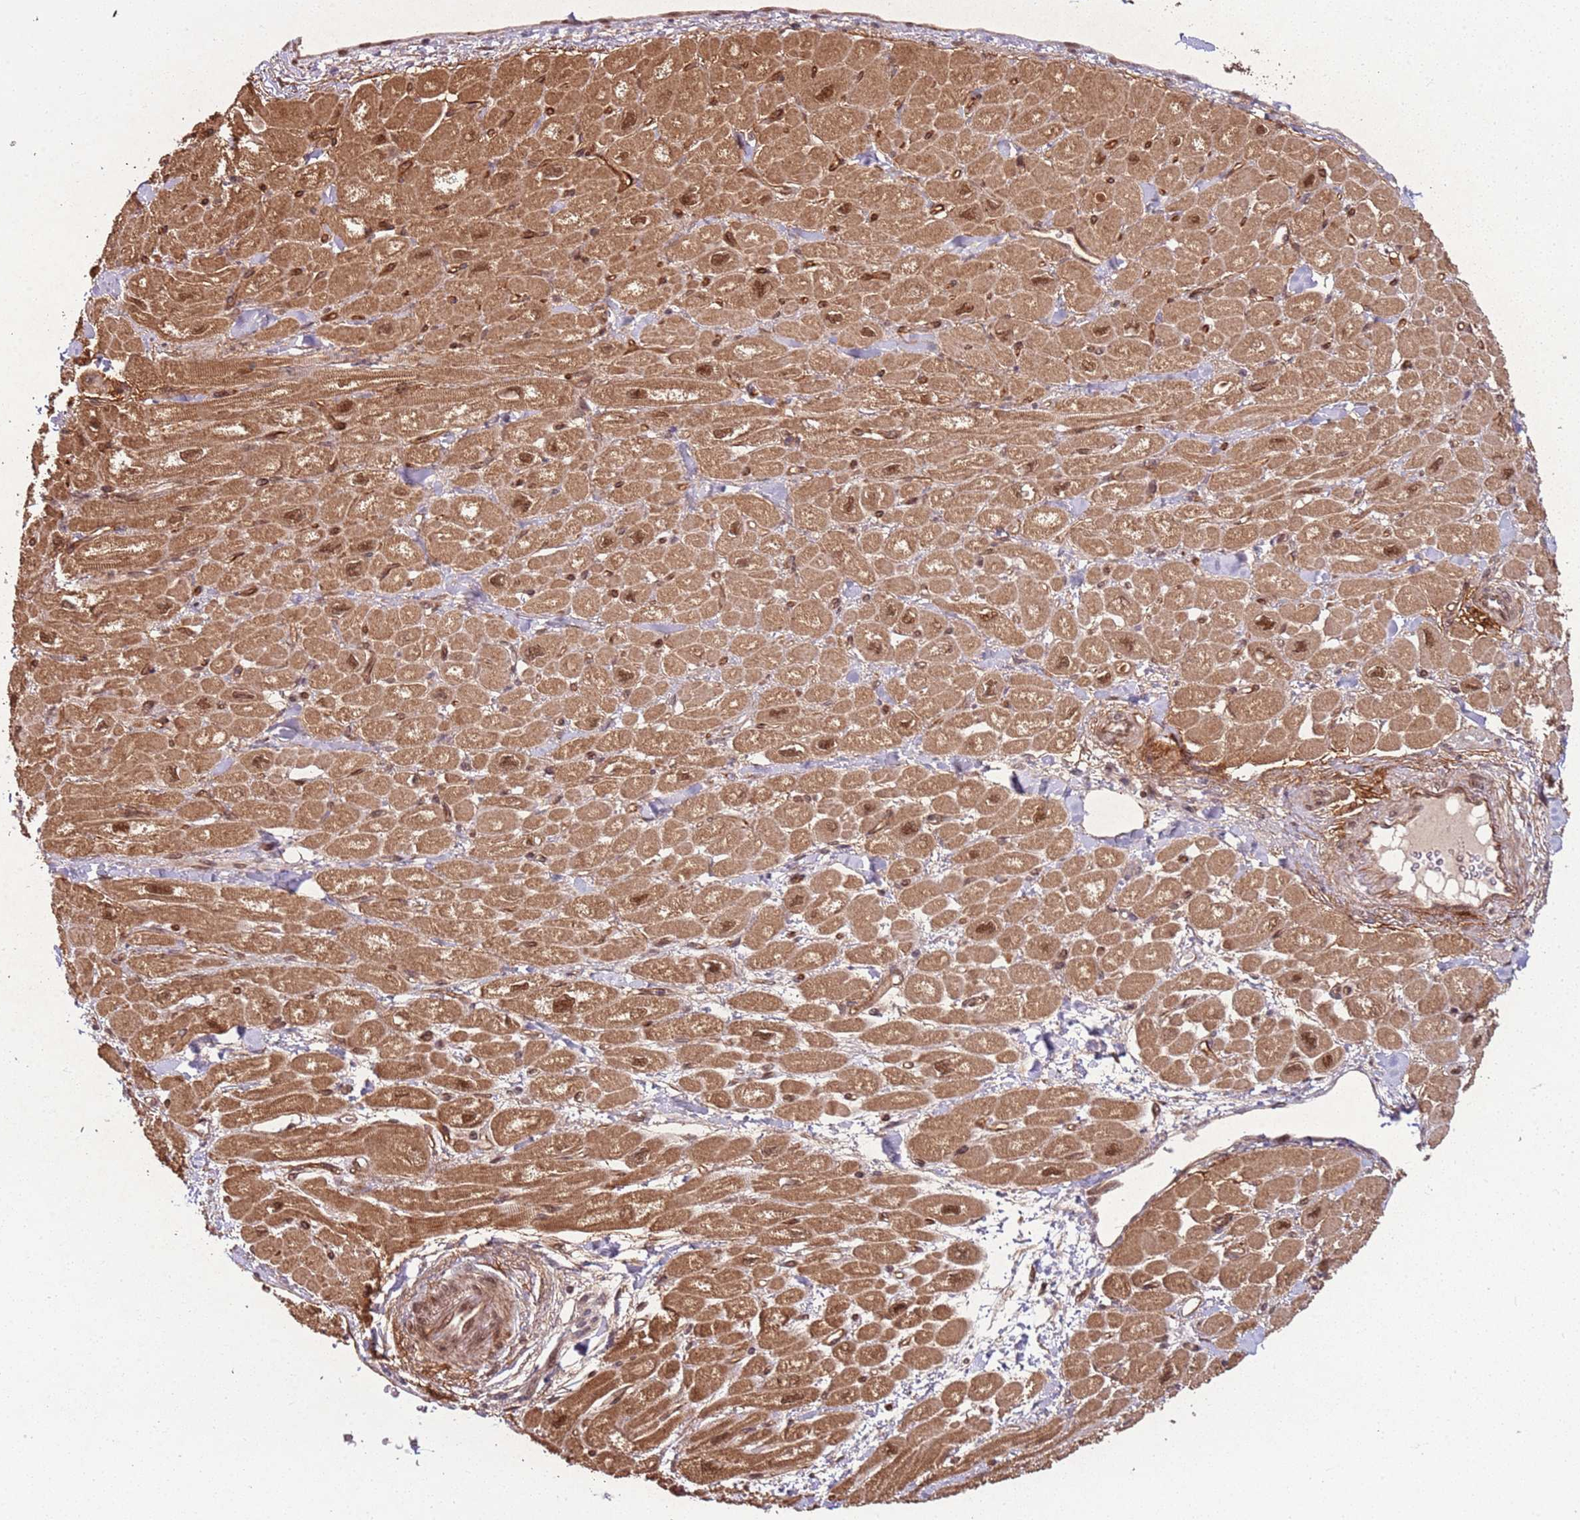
{"staining": {"intensity": "moderate", "quantity": ">75%", "location": "cytoplasmic/membranous,nuclear"}, "tissue": "heart muscle", "cell_type": "Cardiomyocytes", "image_type": "normal", "snomed": [{"axis": "morphology", "description": "Normal tissue, NOS"}, {"axis": "topography", "description": "Heart"}], "caption": "Heart muscle stained with DAB (3,3'-diaminobenzidine) immunohistochemistry demonstrates medium levels of moderate cytoplasmic/membranous,nuclear staining in about >75% of cardiomyocytes.", "gene": "POLR3H", "patient": {"sex": "male", "age": 65}}